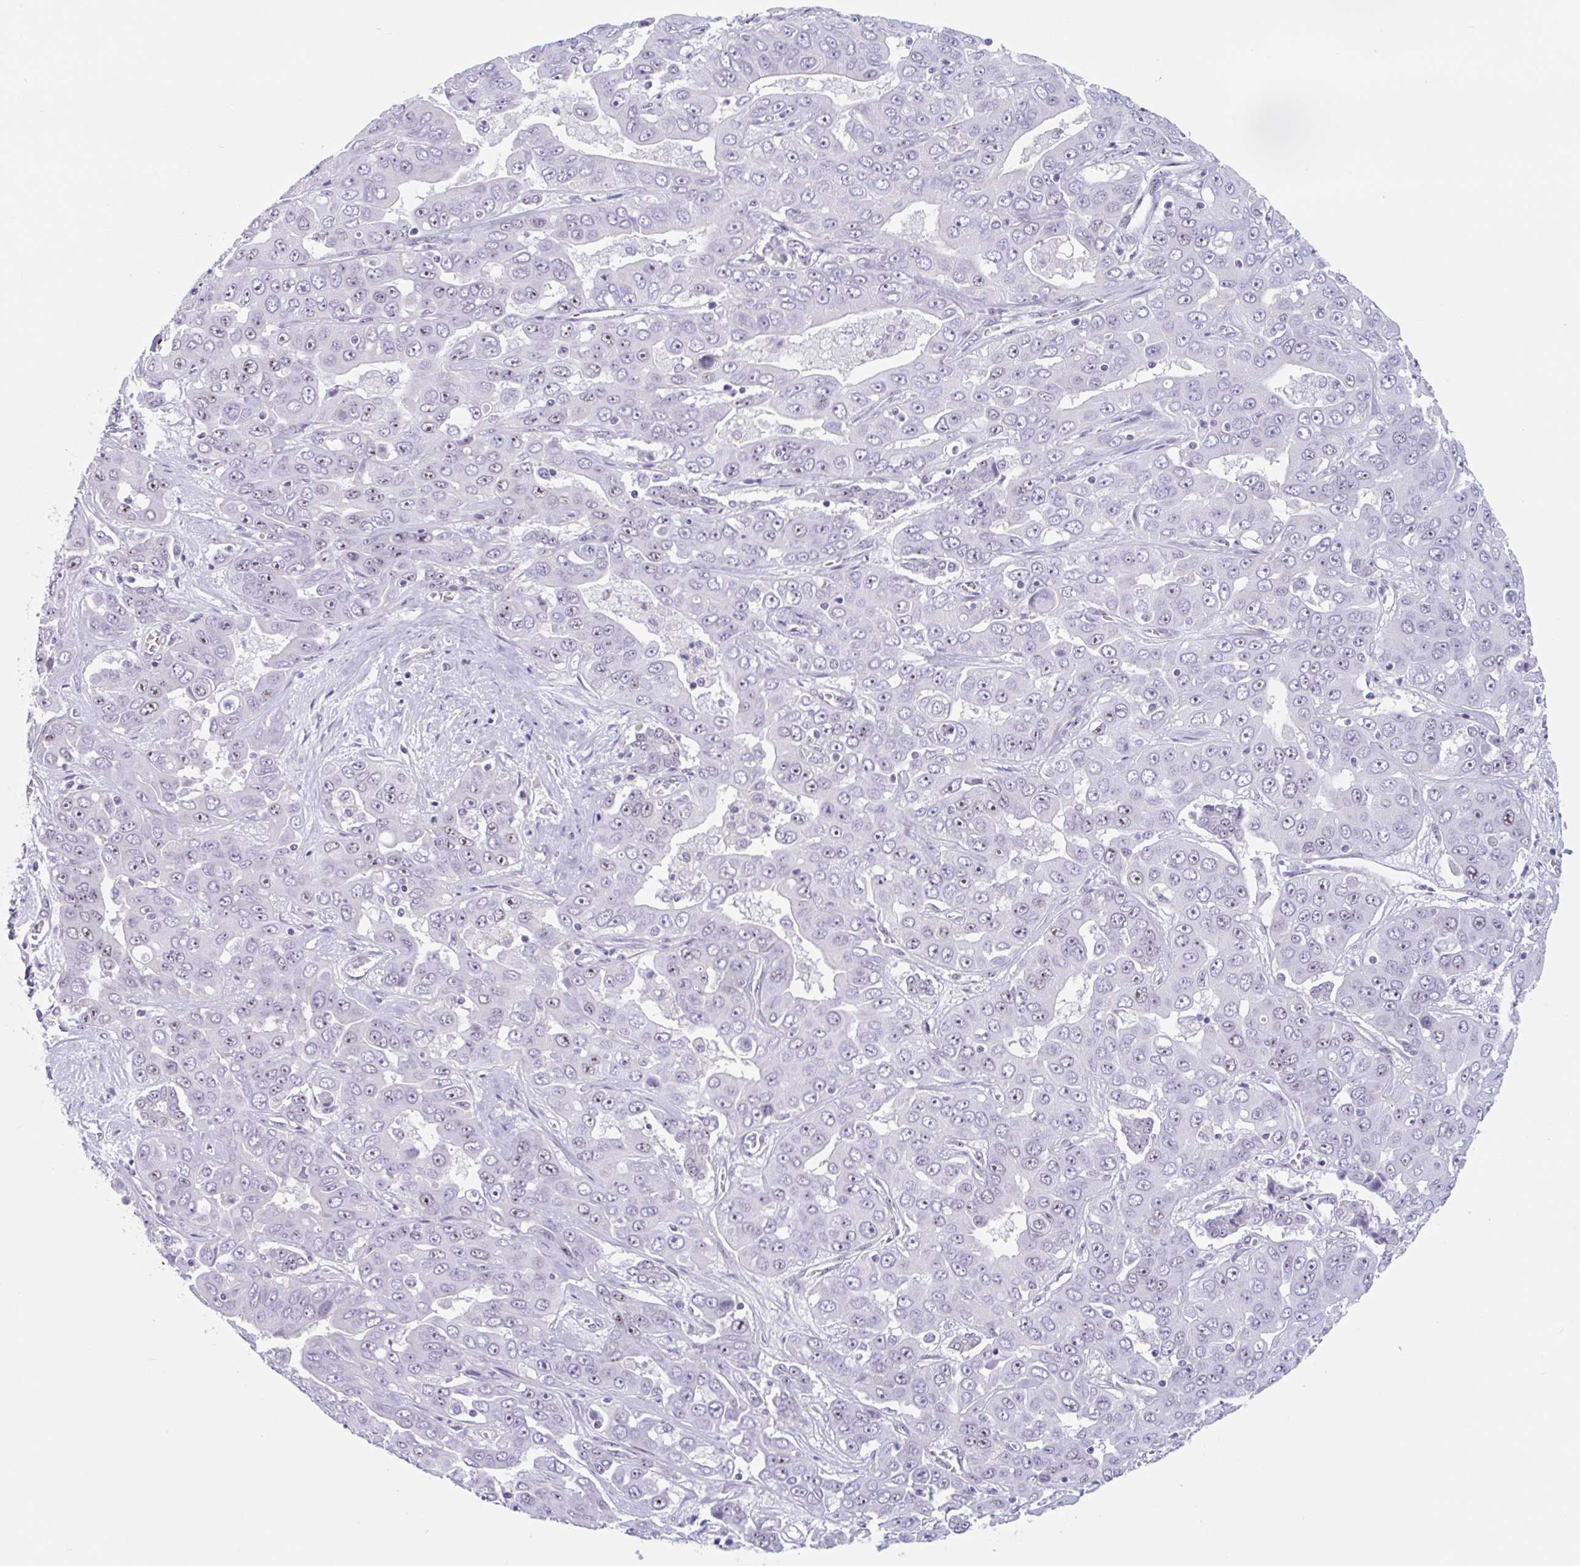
{"staining": {"intensity": "moderate", "quantity": "25%-75%", "location": "nuclear"}, "tissue": "liver cancer", "cell_type": "Tumor cells", "image_type": "cancer", "snomed": [{"axis": "morphology", "description": "Cholangiocarcinoma"}, {"axis": "topography", "description": "Liver"}], "caption": "Protein staining of cholangiocarcinoma (liver) tissue exhibits moderate nuclear expression in about 25%-75% of tumor cells.", "gene": "LENG9", "patient": {"sex": "female", "age": 52}}